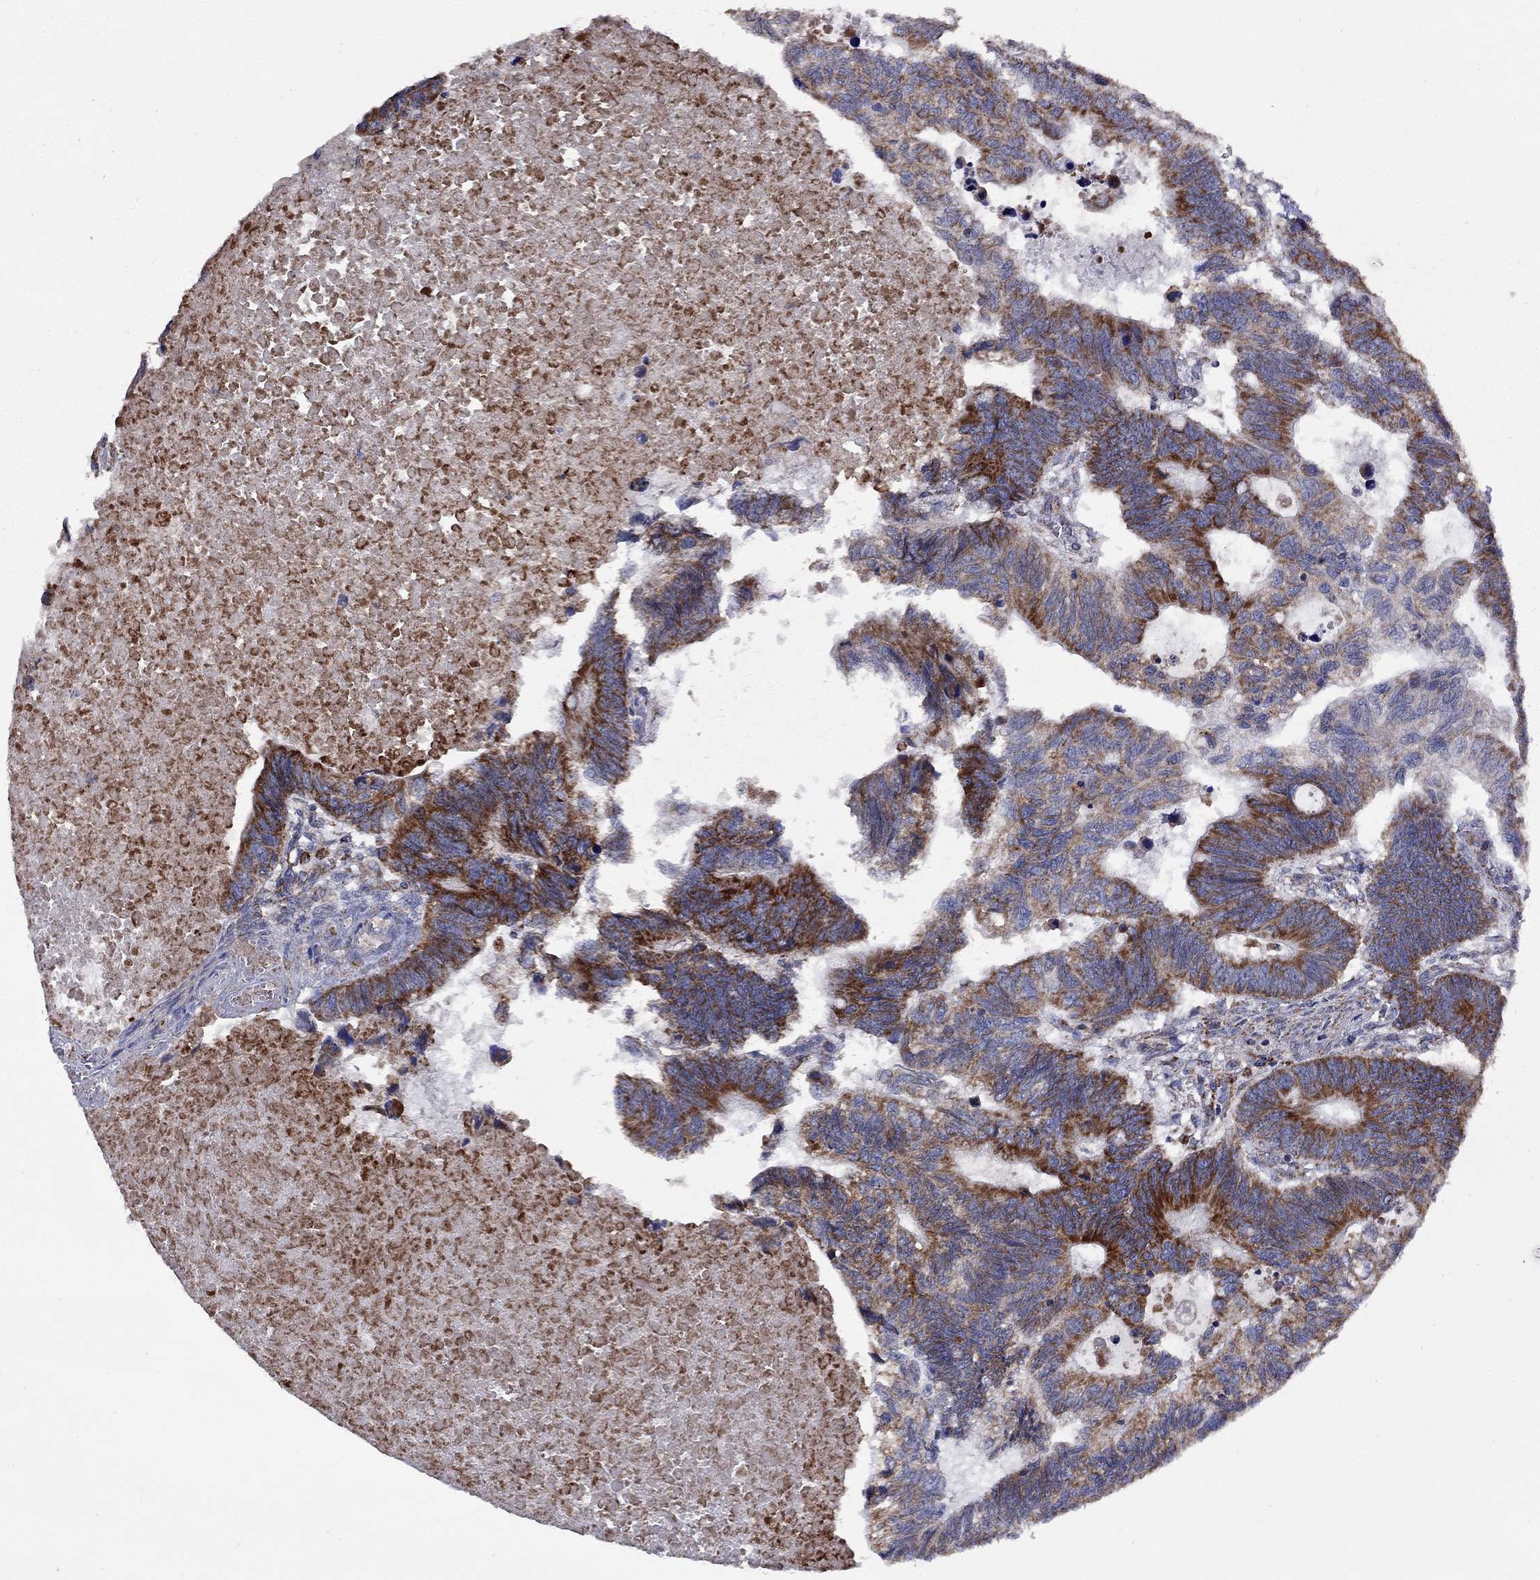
{"staining": {"intensity": "strong", "quantity": "25%-75%", "location": "cytoplasmic/membranous"}, "tissue": "colorectal cancer", "cell_type": "Tumor cells", "image_type": "cancer", "snomed": [{"axis": "morphology", "description": "Adenocarcinoma, NOS"}, {"axis": "topography", "description": "Colon"}], "caption": "Protein staining of colorectal cancer tissue exhibits strong cytoplasmic/membranous positivity in about 25%-75% of tumor cells.", "gene": "NDUFB1", "patient": {"sex": "female", "age": 77}}